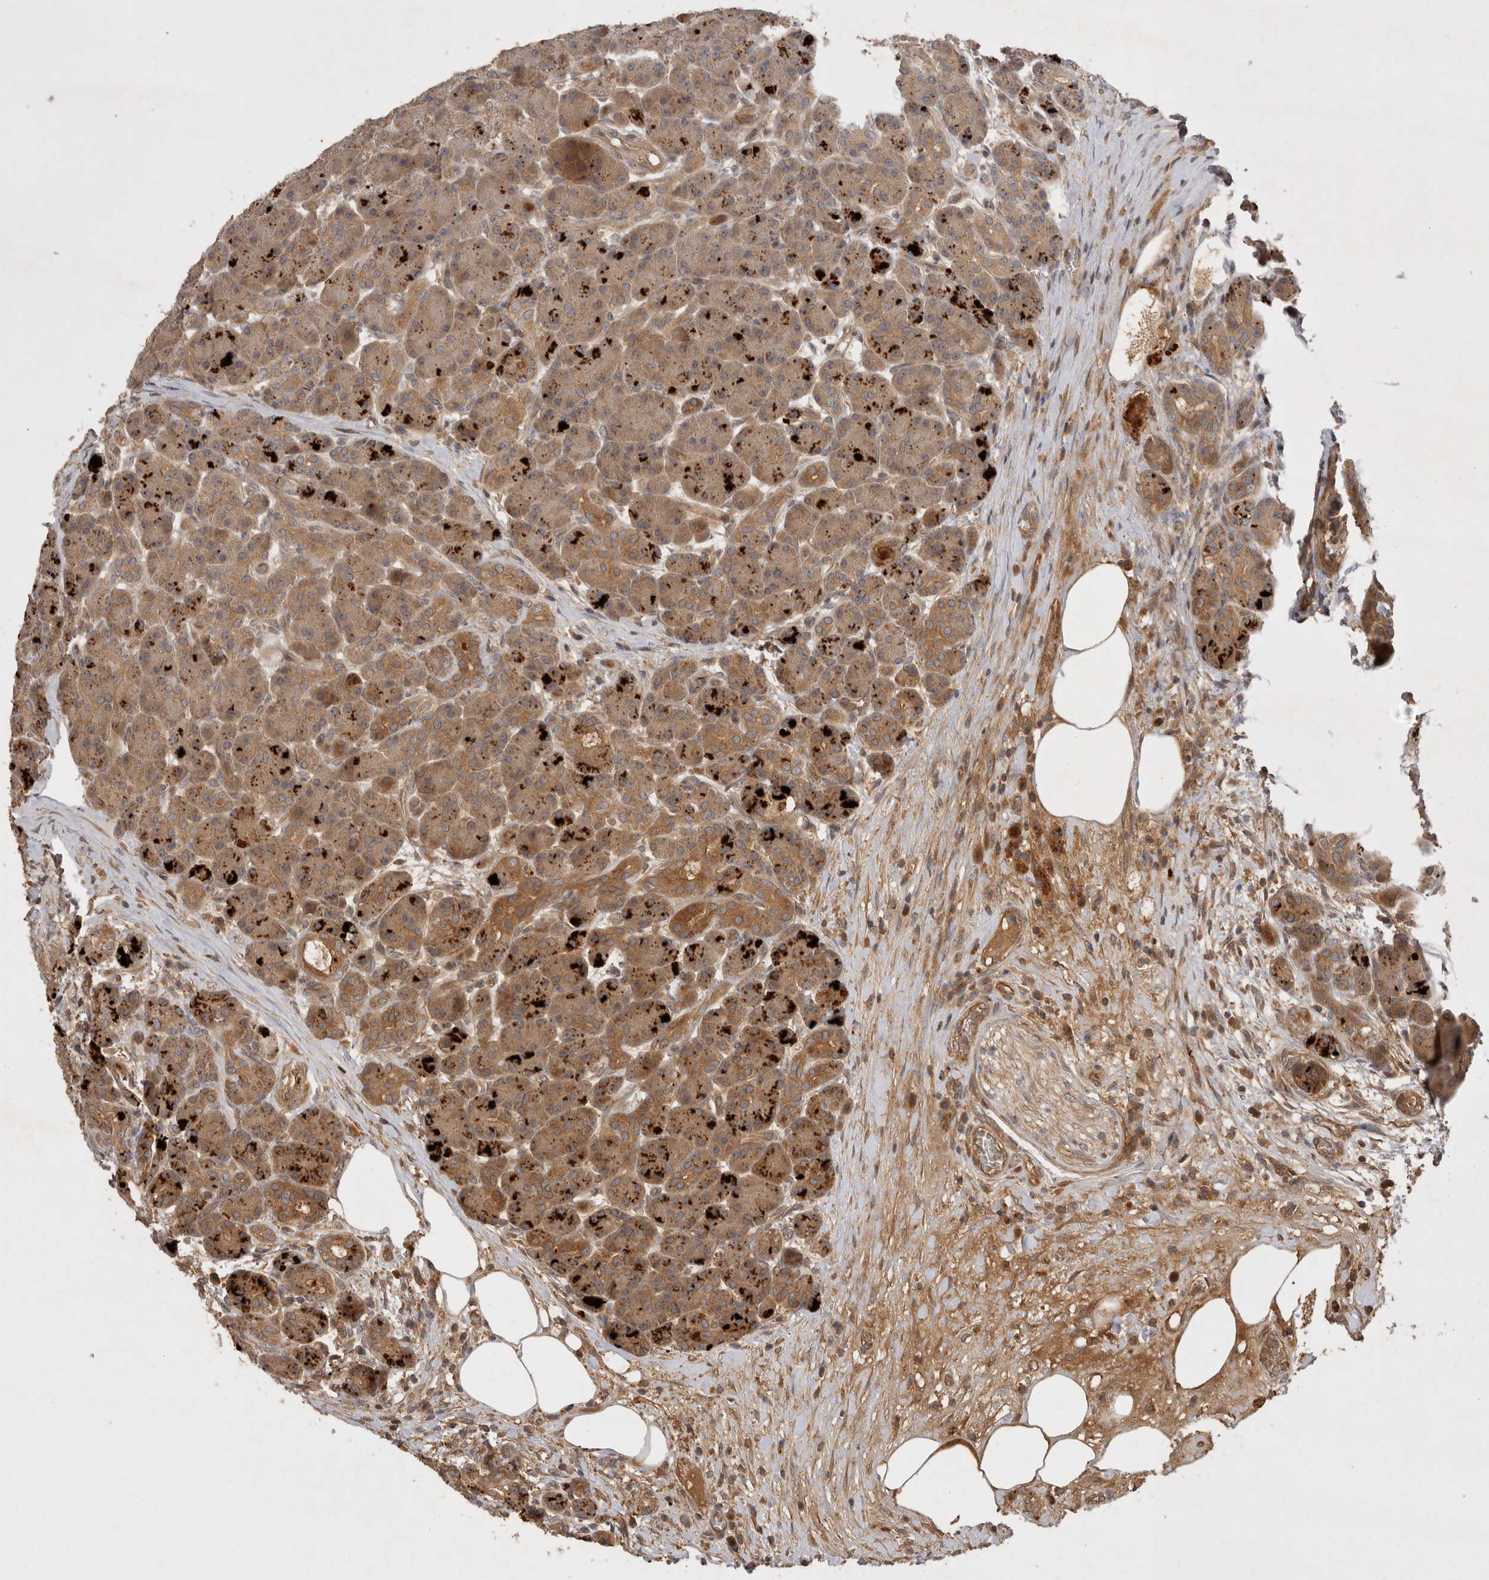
{"staining": {"intensity": "moderate", "quantity": ">75%", "location": "cytoplasmic/membranous"}, "tissue": "pancreas", "cell_type": "Exocrine glandular cells", "image_type": "normal", "snomed": [{"axis": "morphology", "description": "Normal tissue, NOS"}, {"axis": "topography", "description": "Pancreas"}], "caption": "Benign pancreas was stained to show a protein in brown. There is medium levels of moderate cytoplasmic/membranous expression in about >75% of exocrine glandular cells.", "gene": "PPP1R42", "patient": {"sex": "male", "age": 63}}